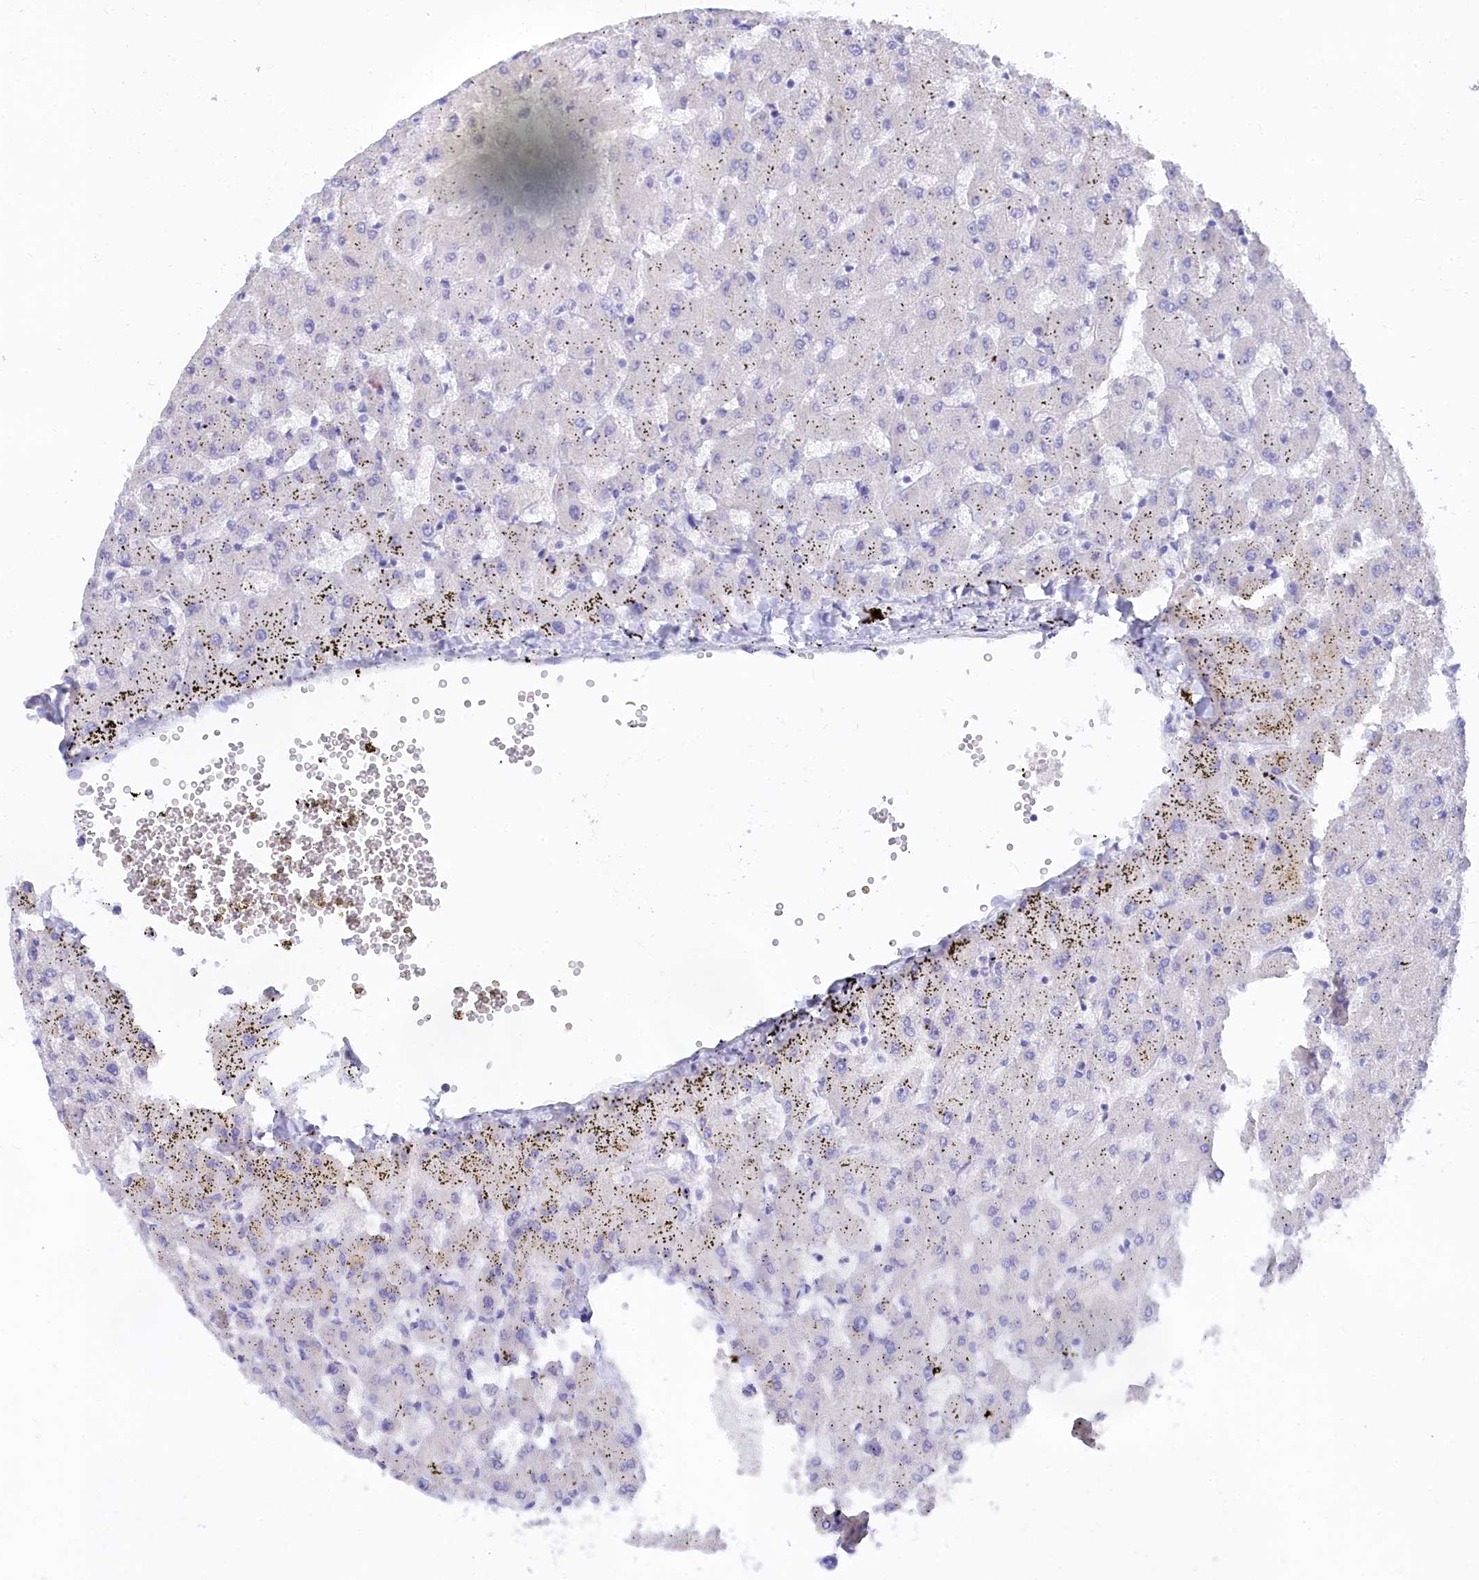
{"staining": {"intensity": "negative", "quantity": "none", "location": "none"}, "tissue": "liver", "cell_type": "Cholangiocytes", "image_type": "normal", "snomed": [{"axis": "morphology", "description": "Normal tissue, NOS"}, {"axis": "topography", "description": "Liver"}], "caption": "Image shows no protein positivity in cholangiocytes of unremarkable liver. (DAB (3,3'-diaminobenzidine) immunohistochemistry, high magnification).", "gene": "TRIM10", "patient": {"sex": "female", "age": 63}}